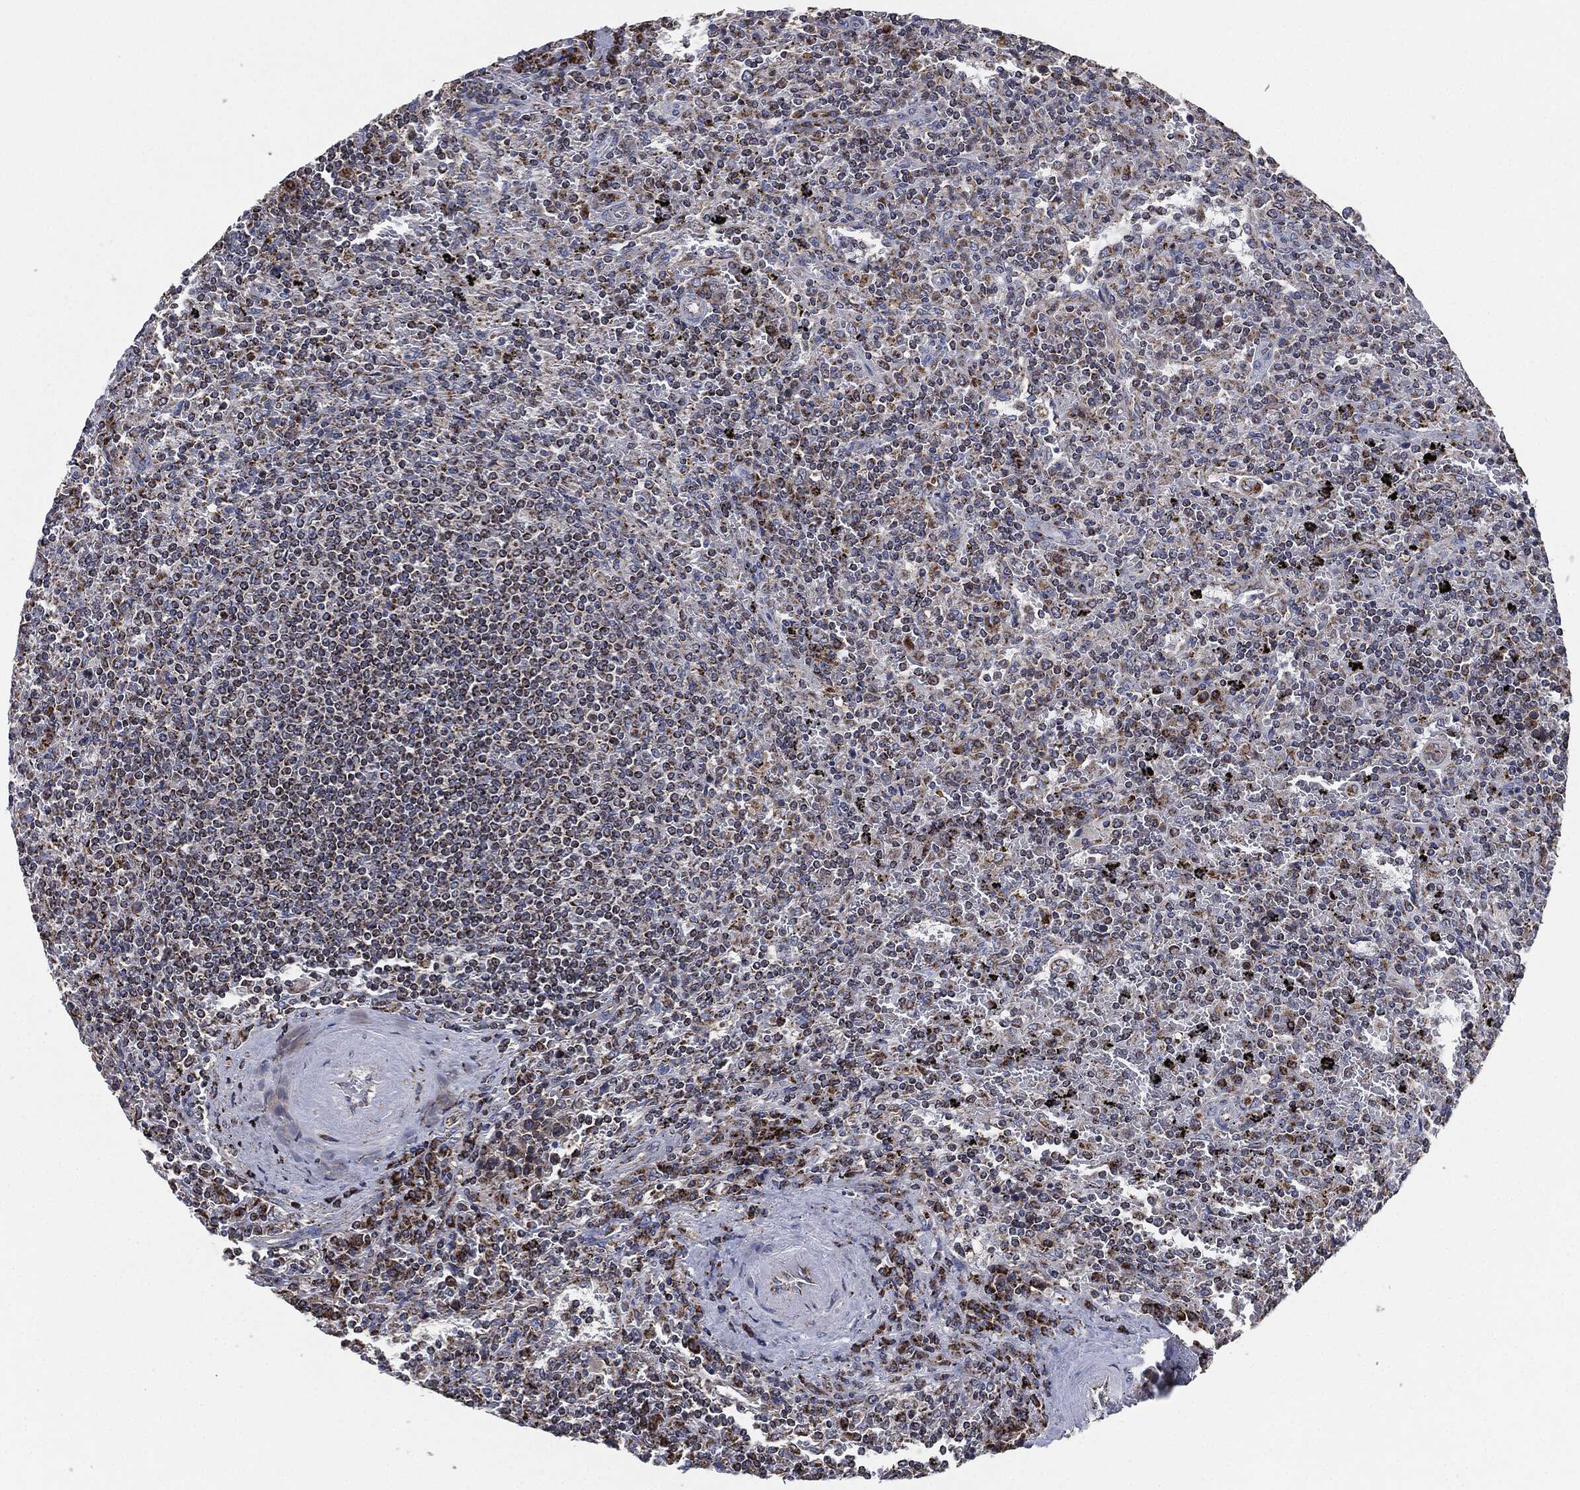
{"staining": {"intensity": "moderate", "quantity": "25%-75%", "location": "cytoplasmic/membranous"}, "tissue": "lymphoma", "cell_type": "Tumor cells", "image_type": "cancer", "snomed": [{"axis": "morphology", "description": "Malignant lymphoma, non-Hodgkin's type, Low grade"}, {"axis": "topography", "description": "Spleen"}], "caption": "Protein expression analysis of human malignant lymphoma, non-Hodgkin's type (low-grade) reveals moderate cytoplasmic/membranous staining in about 25%-75% of tumor cells.", "gene": "NDUFV2", "patient": {"sex": "male", "age": 62}}